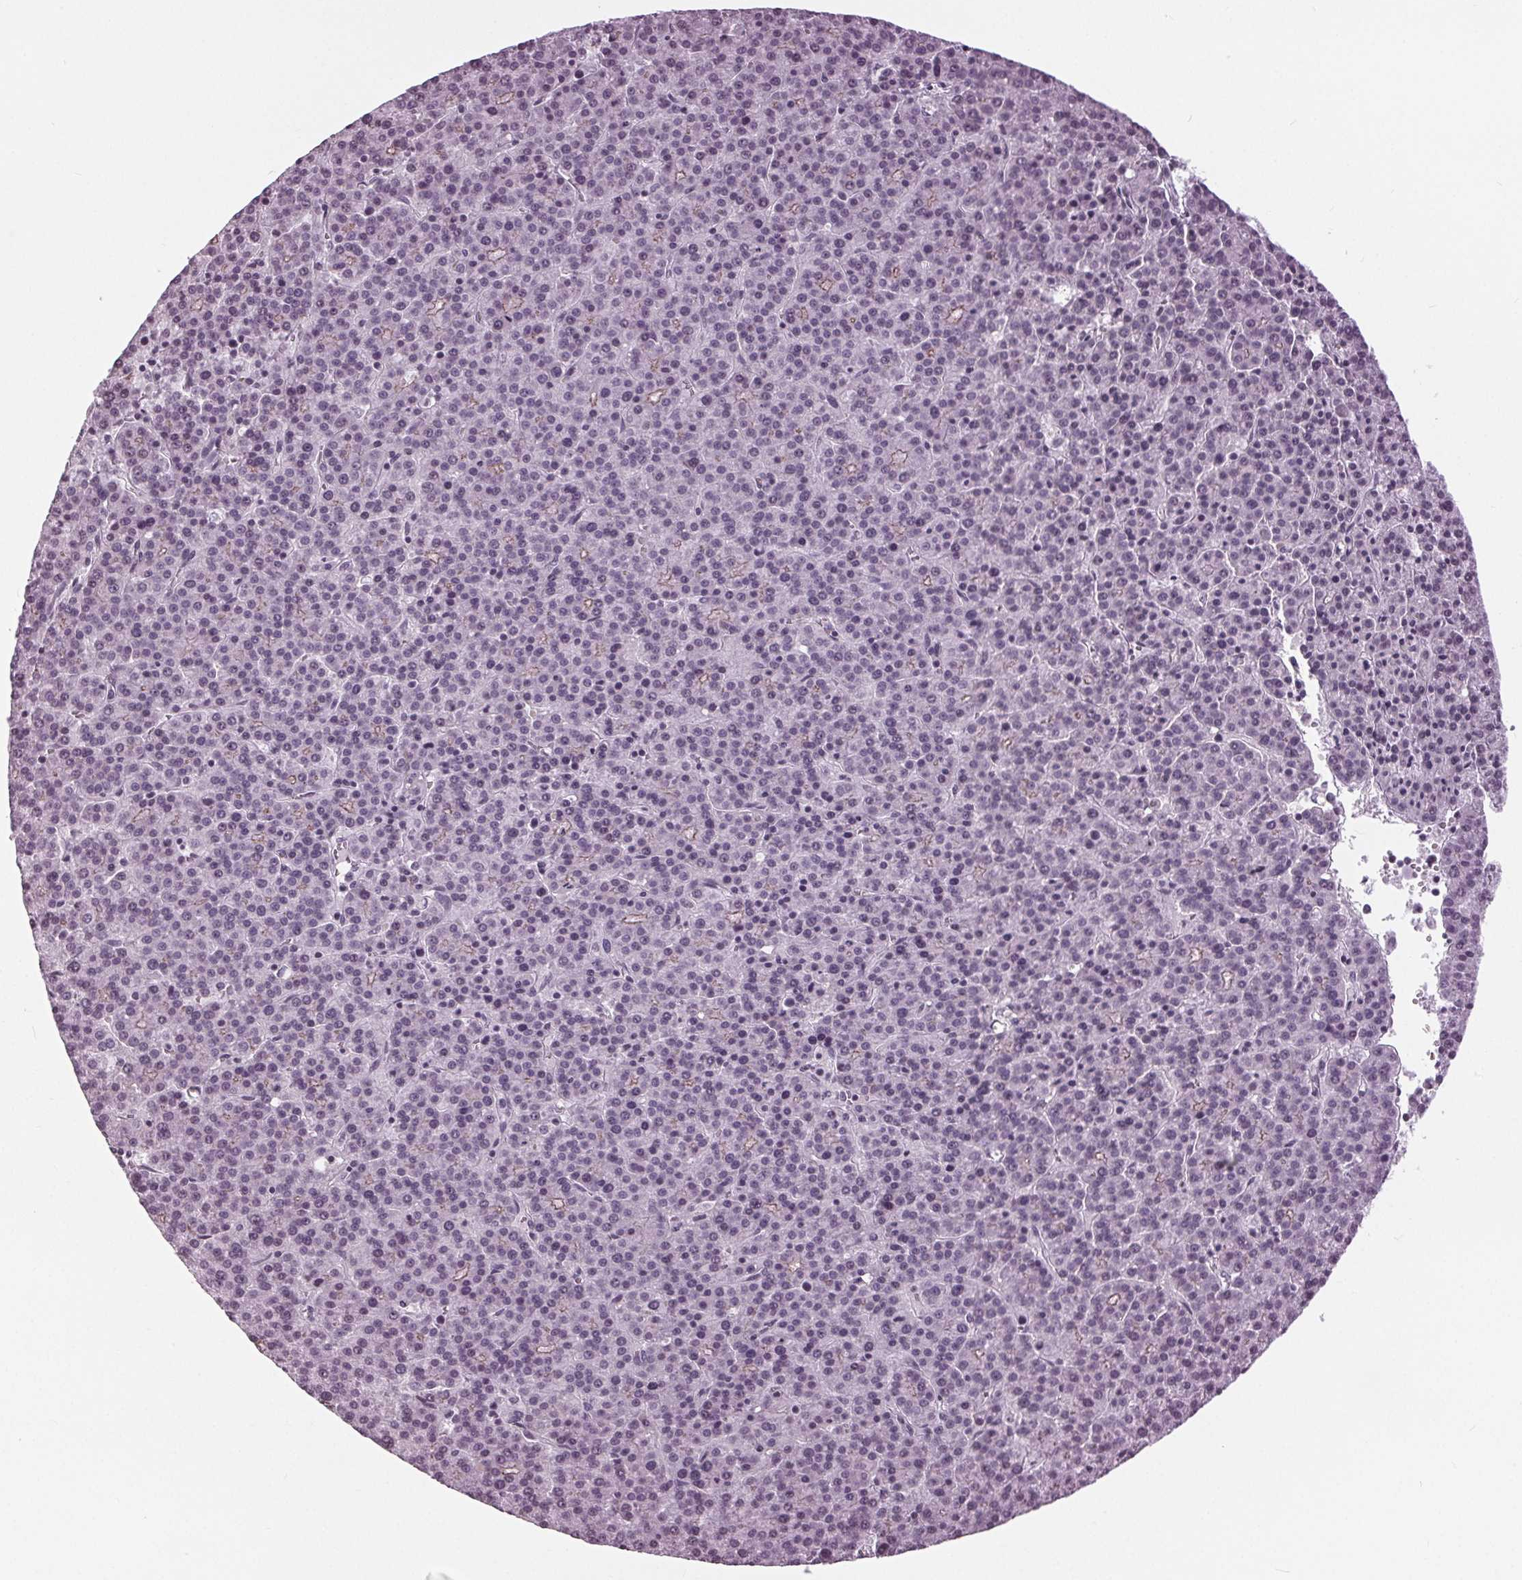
{"staining": {"intensity": "moderate", "quantity": "<25%", "location": "cytoplasmic/membranous"}, "tissue": "liver cancer", "cell_type": "Tumor cells", "image_type": "cancer", "snomed": [{"axis": "morphology", "description": "Carcinoma, Hepatocellular, NOS"}, {"axis": "topography", "description": "Liver"}], "caption": "Protein expression analysis of liver cancer reveals moderate cytoplasmic/membranous expression in approximately <25% of tumor cells. (DAB (3,3'-diaminobenzidine) IHC with brightfield microscopy, high magnification).", "gene": "SLC9A4", "patient": {"sex": "female", "age": 58}}